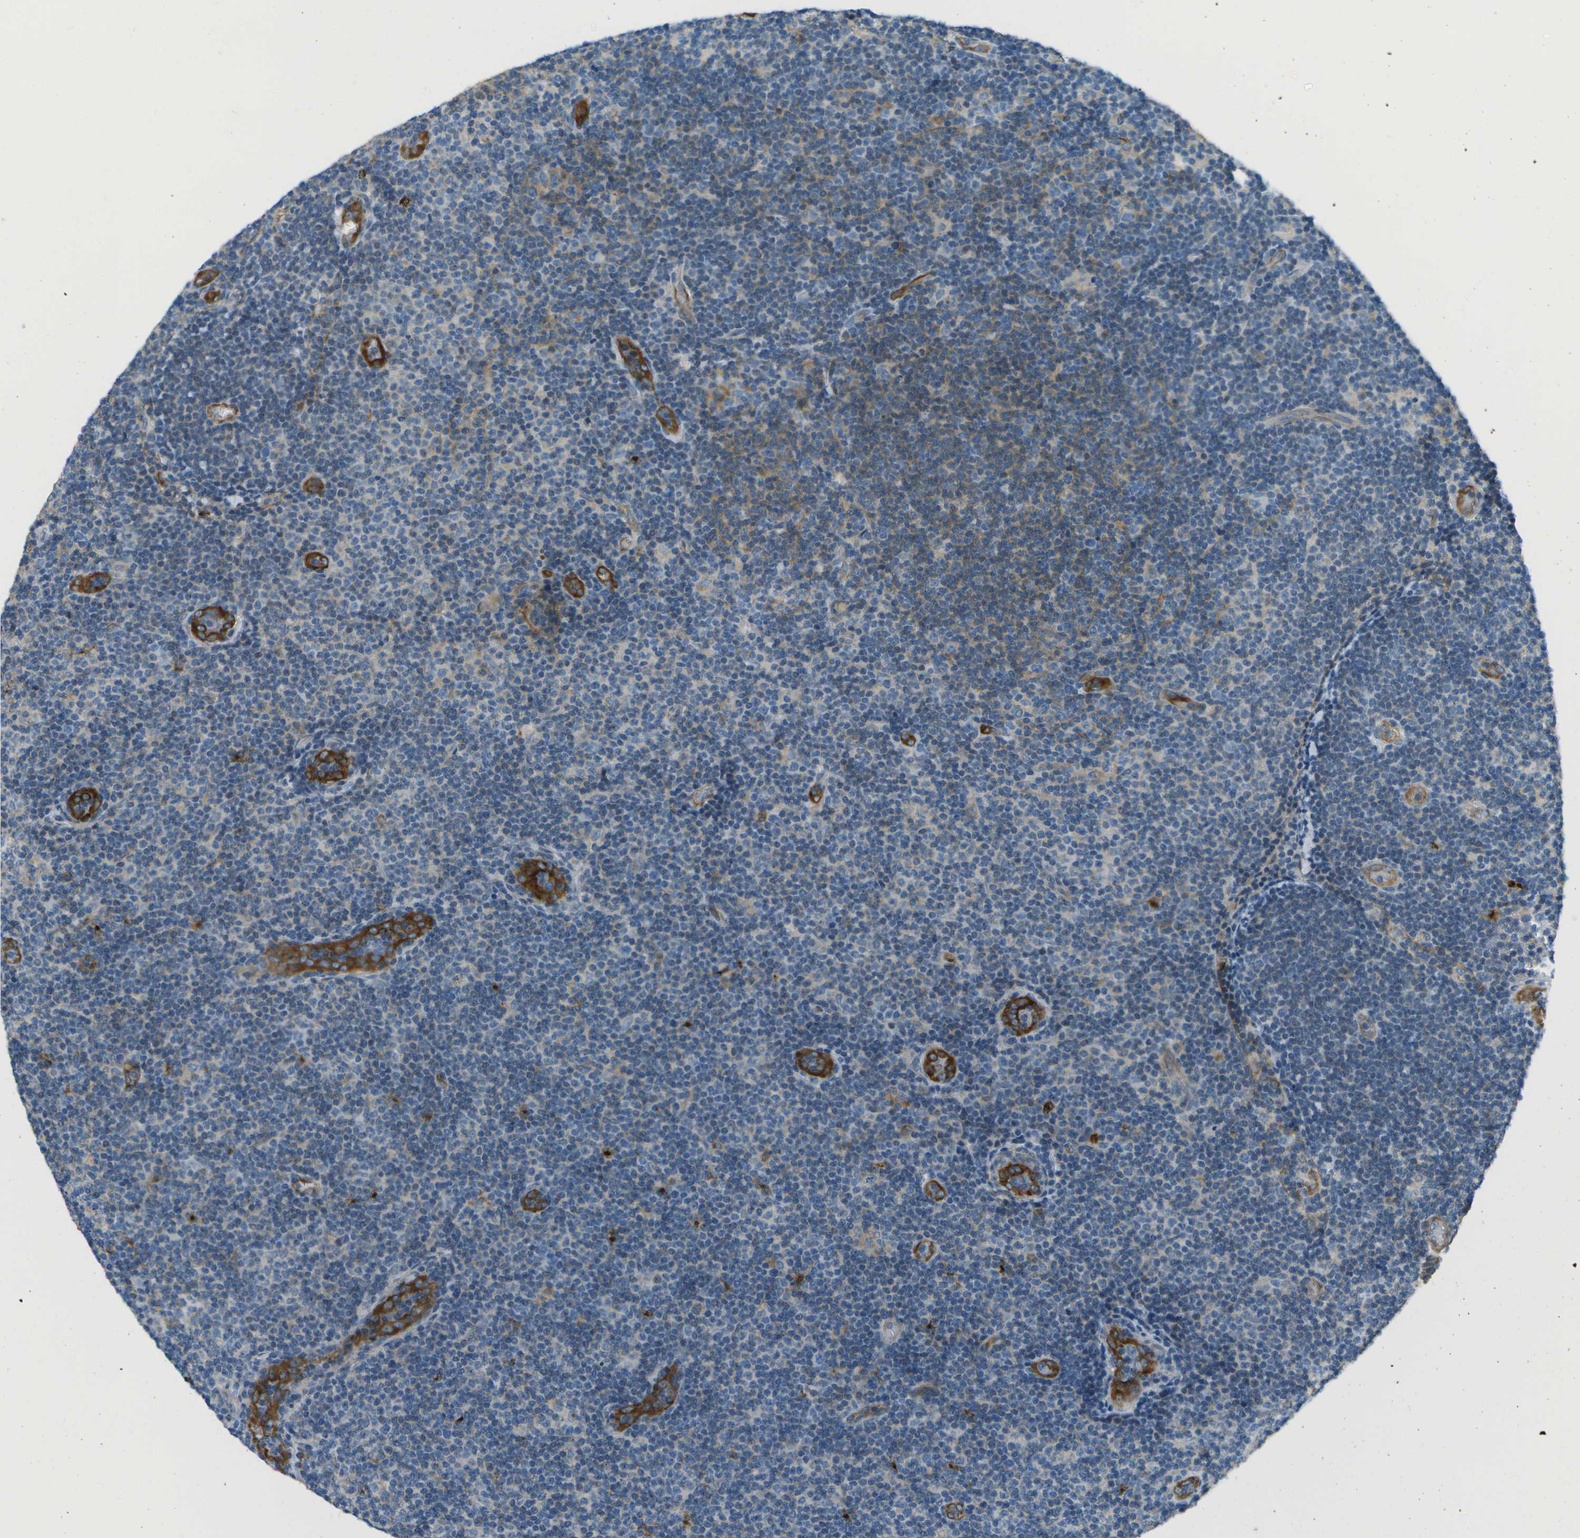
{"staining": {"intensity": "negative", "quantity": "none", "location": "none"}, "tissue": "lymphoma", "cell_type": "Tumor cells", "image_type": "cancer", "snomed": [{"axis": "morphology", "description": "Malignant lymphoma, non-Hodgkin's type, Low grade"}, {"axis": "topography", "description": "Lymph node"}], "caption": "This is an immunohistochemistry histopathology image of malignant lymphoma, non-Hodgkin's type (low-grade). There is no positivity in tumor cells.", "gene": "MYH11", "patient": {"sex": "male", "age": 83}}